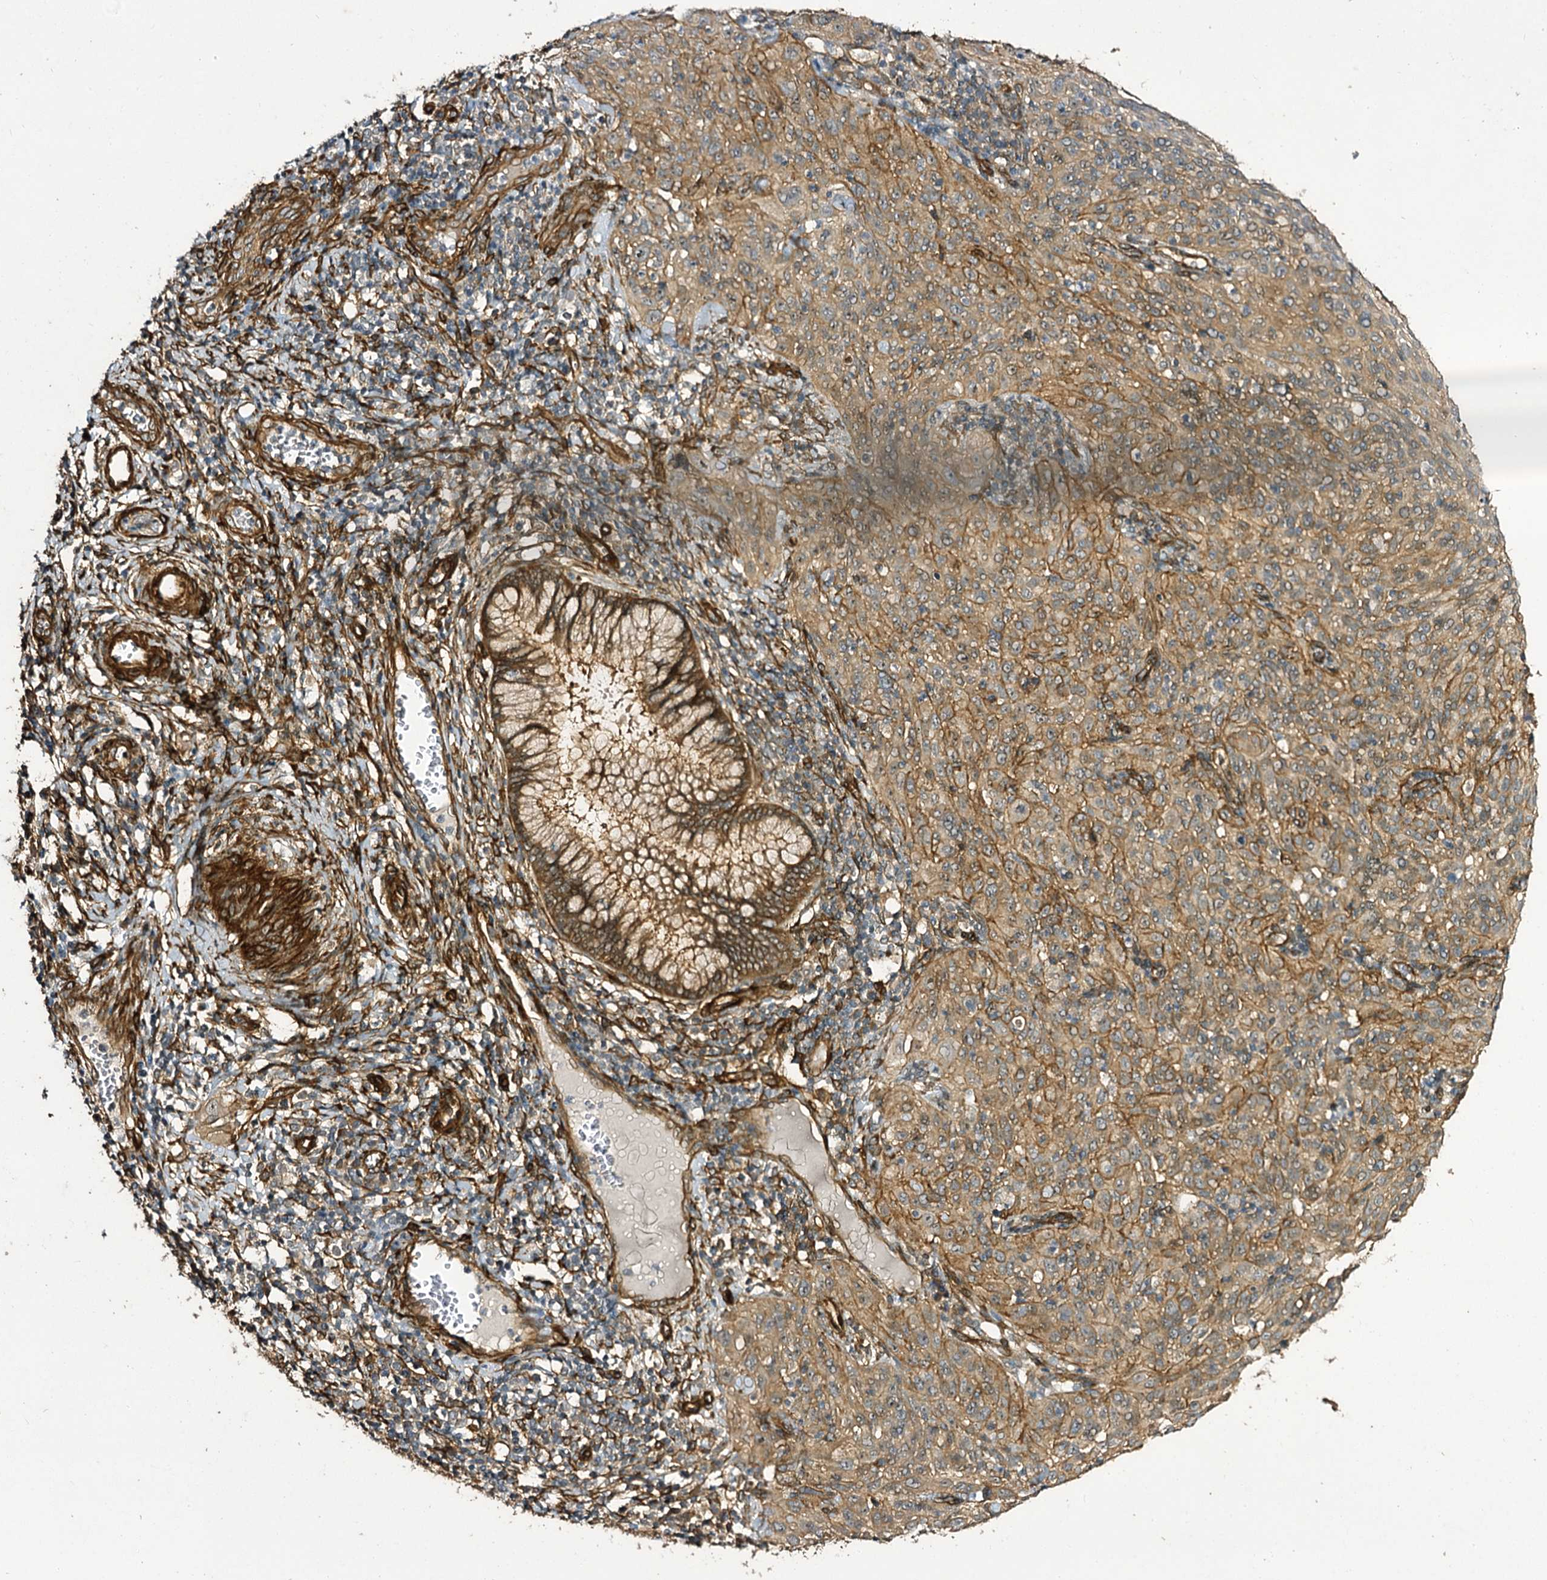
{"staining": {"intensity": "moderate", "quantity": ">75%", "location": "cytoplasmic/membranous"}, "tissue": "cervical cancer", "cell_type": "Tumor cells", "image_type": "cancer", "snomed": [{"axis": "morphology", "description": "Squamous cell carcinoma, NOS"}, {"axis": "topography", "description": "Cervix"}], "caption": "A brown stain labels moderate cytoplasmic/membranous positivity of a protein in cervical squamous cell carcinoma tumor cells.", "gene": "MYO1C", "patient": {"sex": "female", "age": 31}}